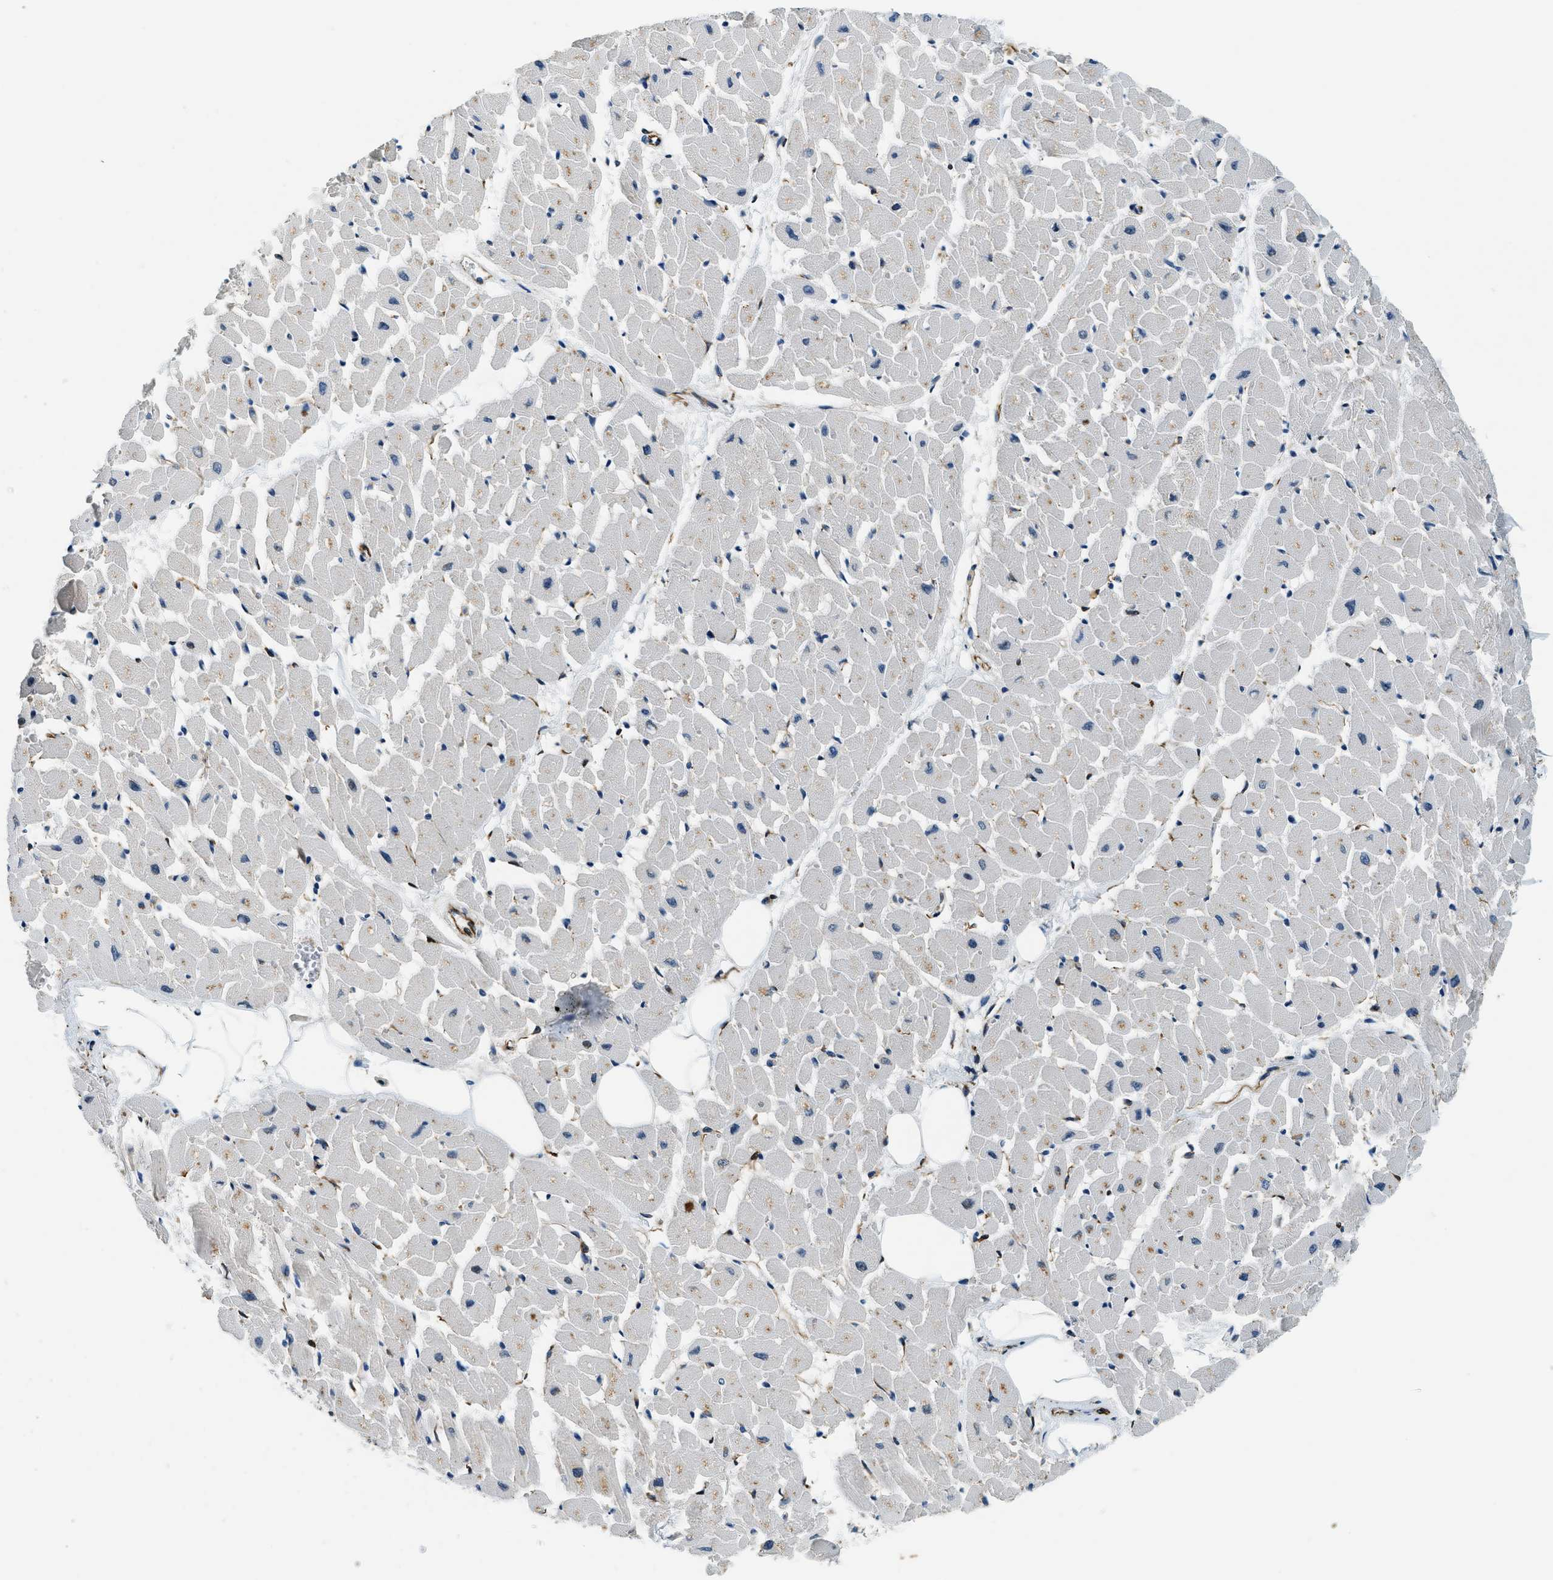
{"staining": {"intensity": "moderate", "quantity": "<25%", "location": "cytoplasmic/membranous"}, "tissue": "heart muscle", "cell_type": "Cardiomyocytes", "image_type": "normal", "snomed": [{"axis": "morphology", "description": "Normal tissue, NOS"}, {"axis": "topography", "description": "Heart"}], "caption": "High-magnification brightfield microscopy of normal heart muscle stained with DAB (brown) and counterstained with hematoxylin (blue). cardiomyocytes exhibit moderate cytoplasmic/membranous expression is identified in approximately<25% of cells.", "gene": "GNS", "patient": {"sex": "female", "age": 19}}